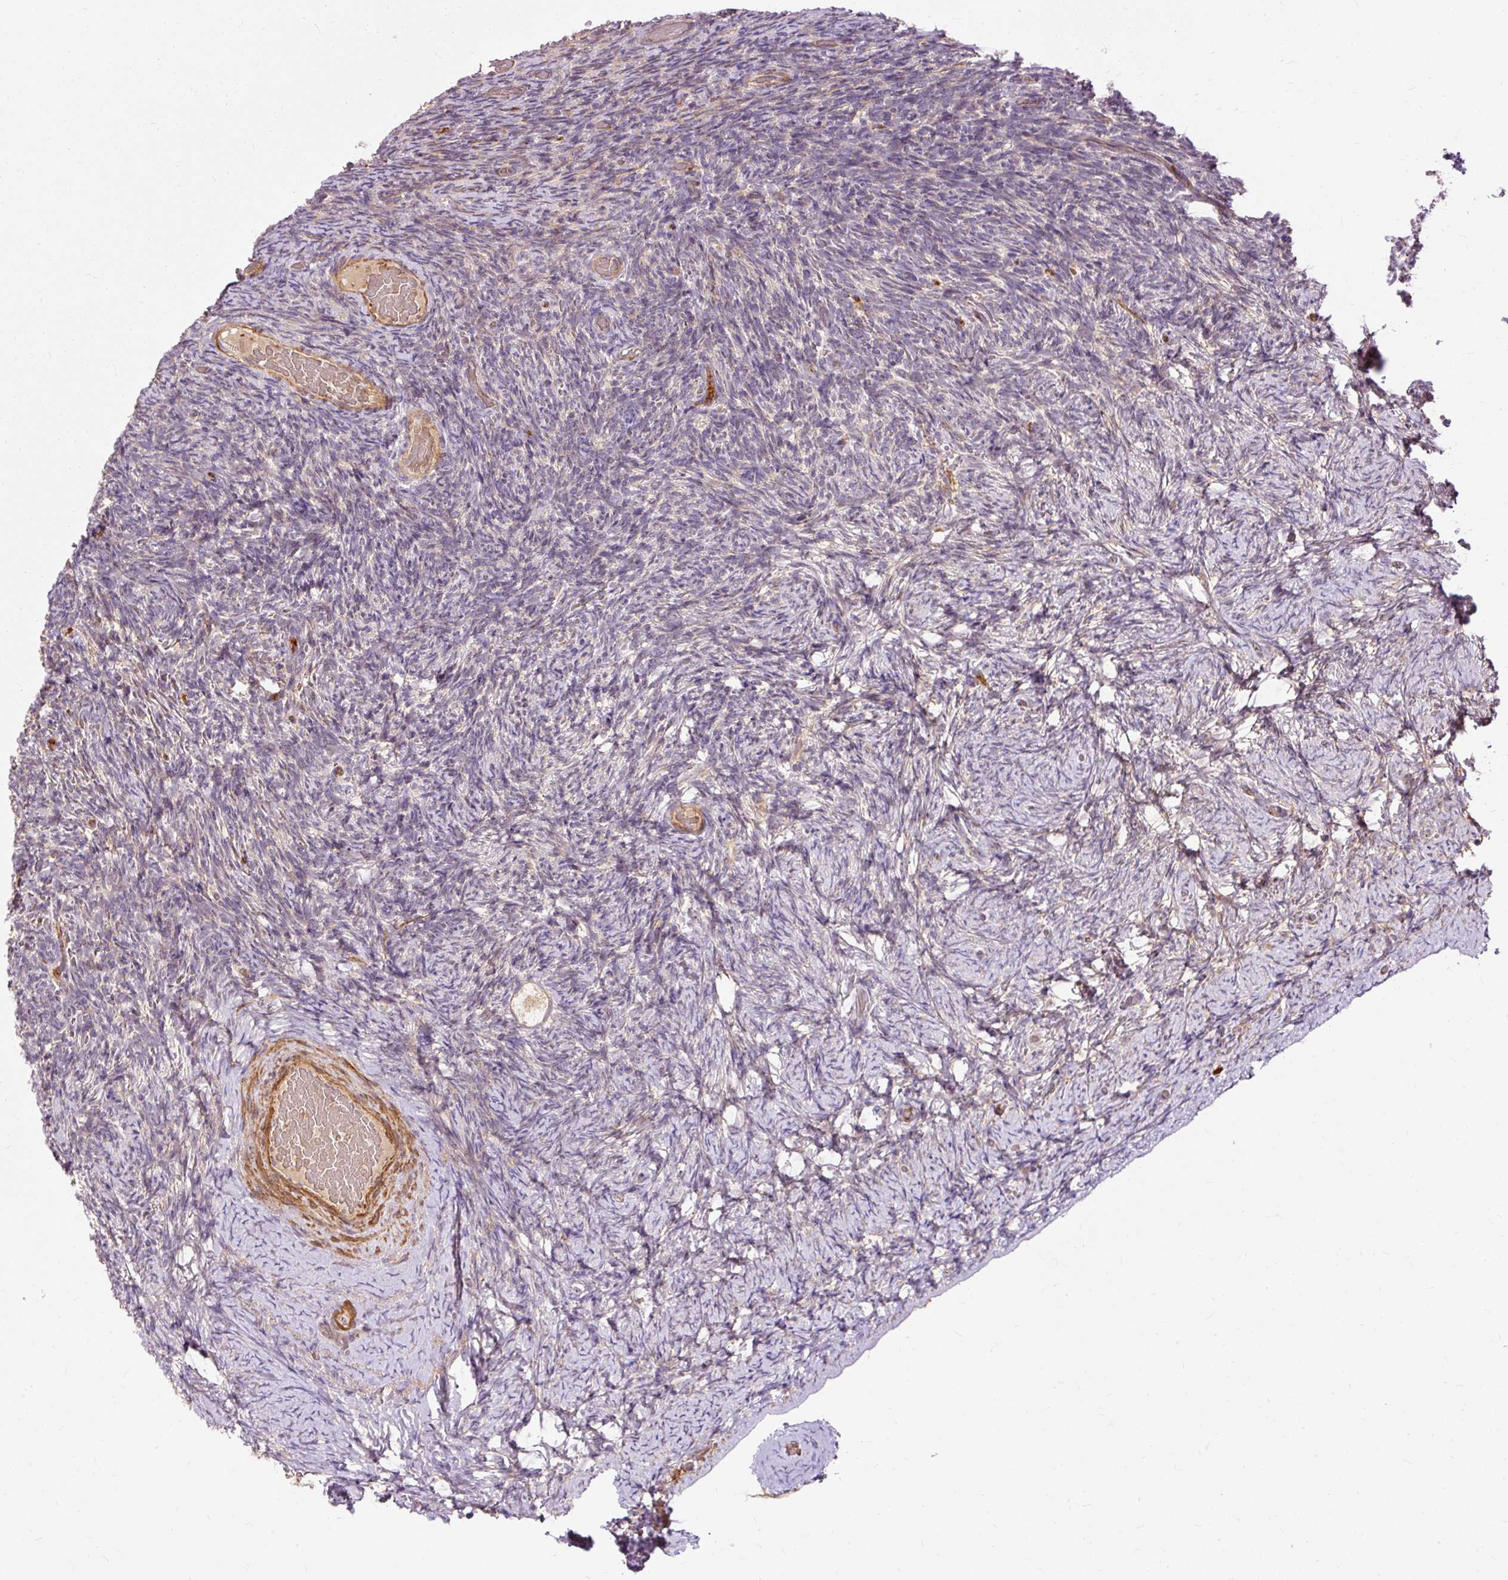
{"staining": {"intensity": "moderate", "quantity": ">75%", "location": "cytoplasmic/membranous"}, "tissue": "ovary", "cell_type": "Follicle cells", "image_type": "normal", "snomed": [{"axis": "morphology", "description": "Normal tissue, NOS"}, {"axis": "topography", "description": "Ovary"}], "caption": "Follicle cells demonstrate moderate cytoplasmic/membranous positivity in about >75% of cells in unremarkable ovary.", "gene": "RIPOR3", "patient": {"sex": "female", "age": 34}}